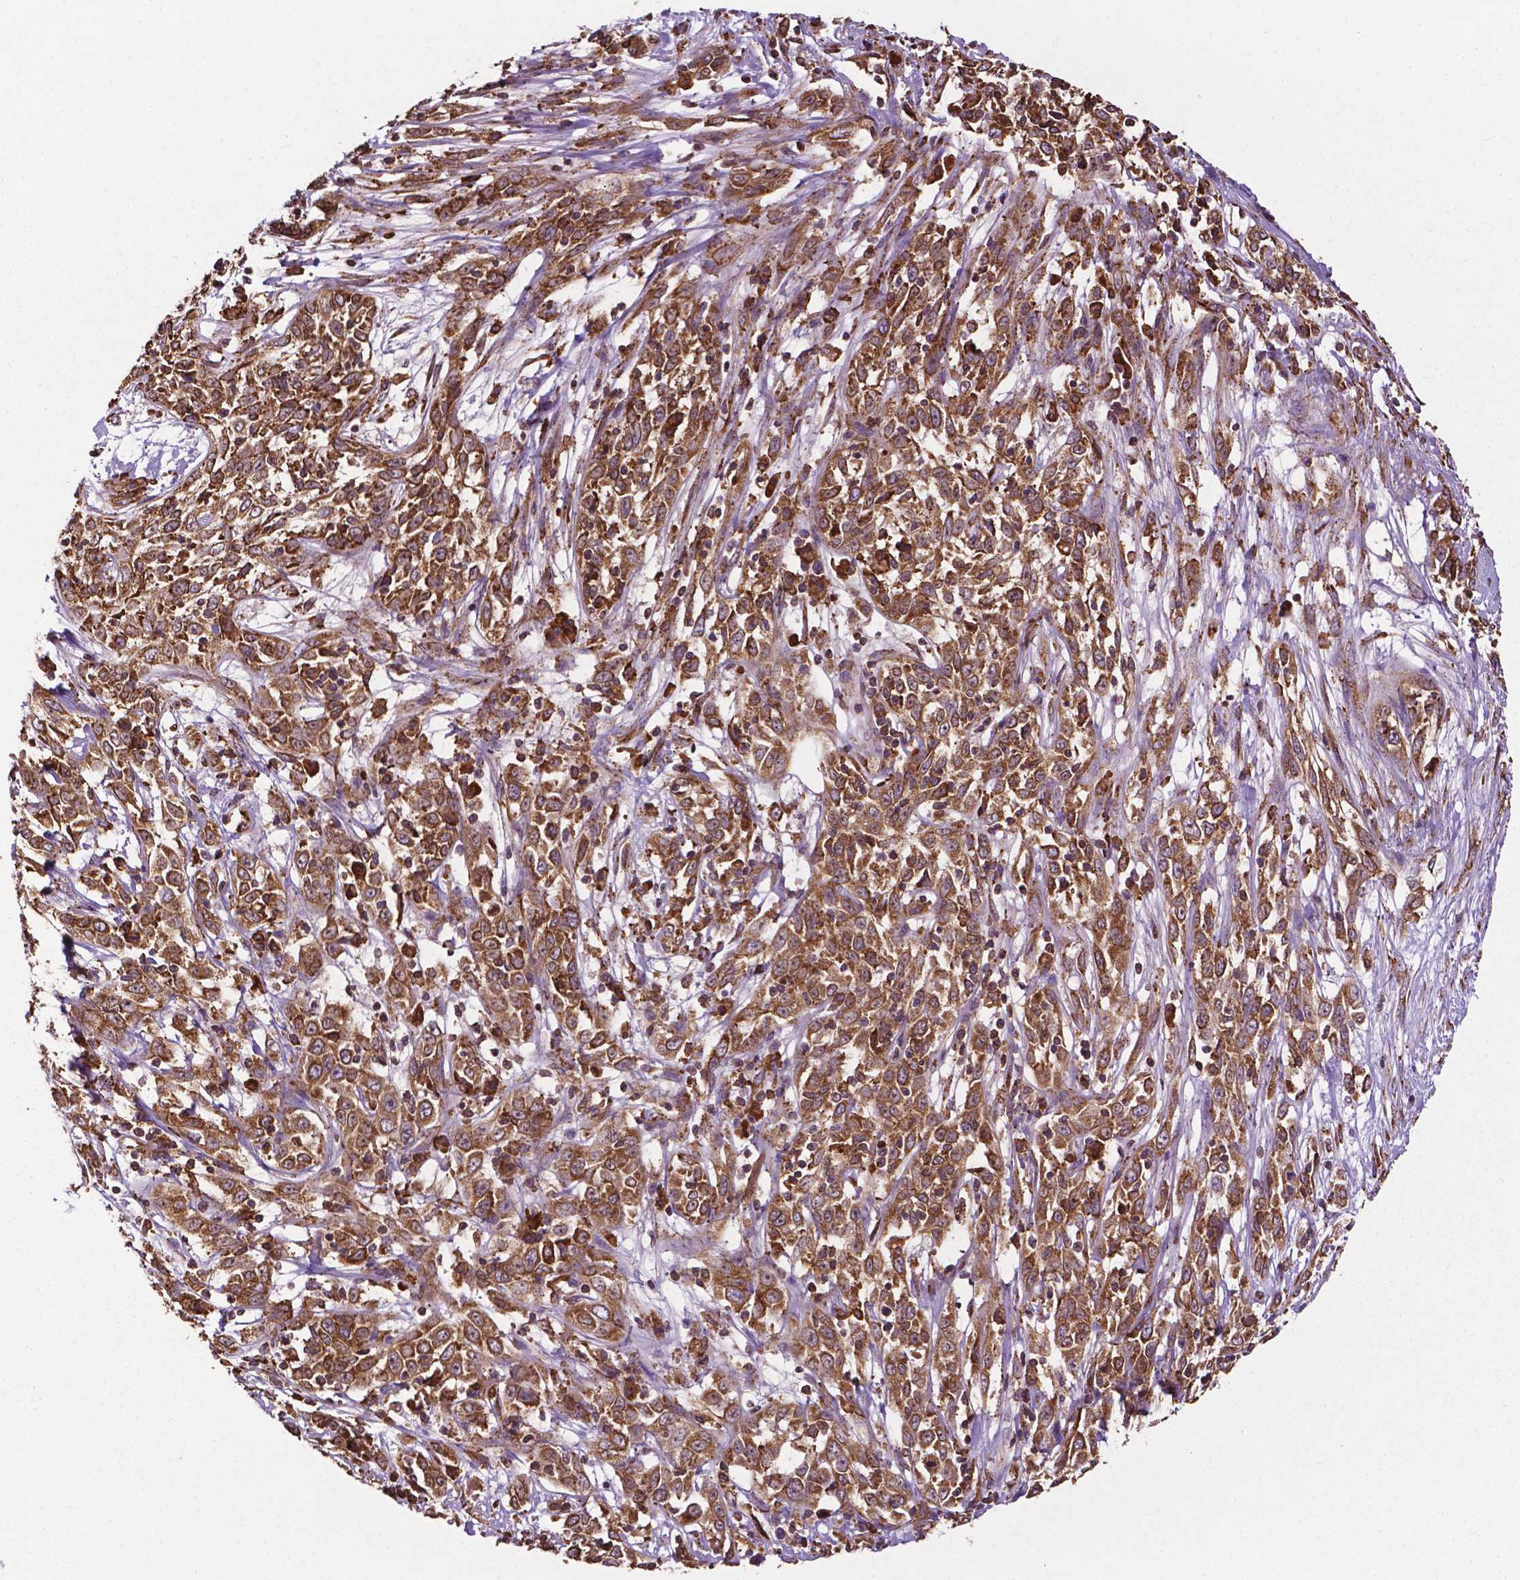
{"staining": {"intensity": "moderate", "quantity": ">75%", "location": "cytoplasmic/membranous"}, "tissue": "cervical cancer", "cell_type": "Tumor cells", "image_type": "cancer", "snomed": [{"axis": "morphology", "description": "Adenocarcinoma, NOS"}, {"axis": "topography", "description": "Cervix"}], "caption": "Moderate cytoplasmic/membranous protein staining is seen in approximately >75% of tumor cells in cervical cancer (adenocarcinoma).", "gene": "GANAB", "patient": {"sex": "female", "age": 40}}